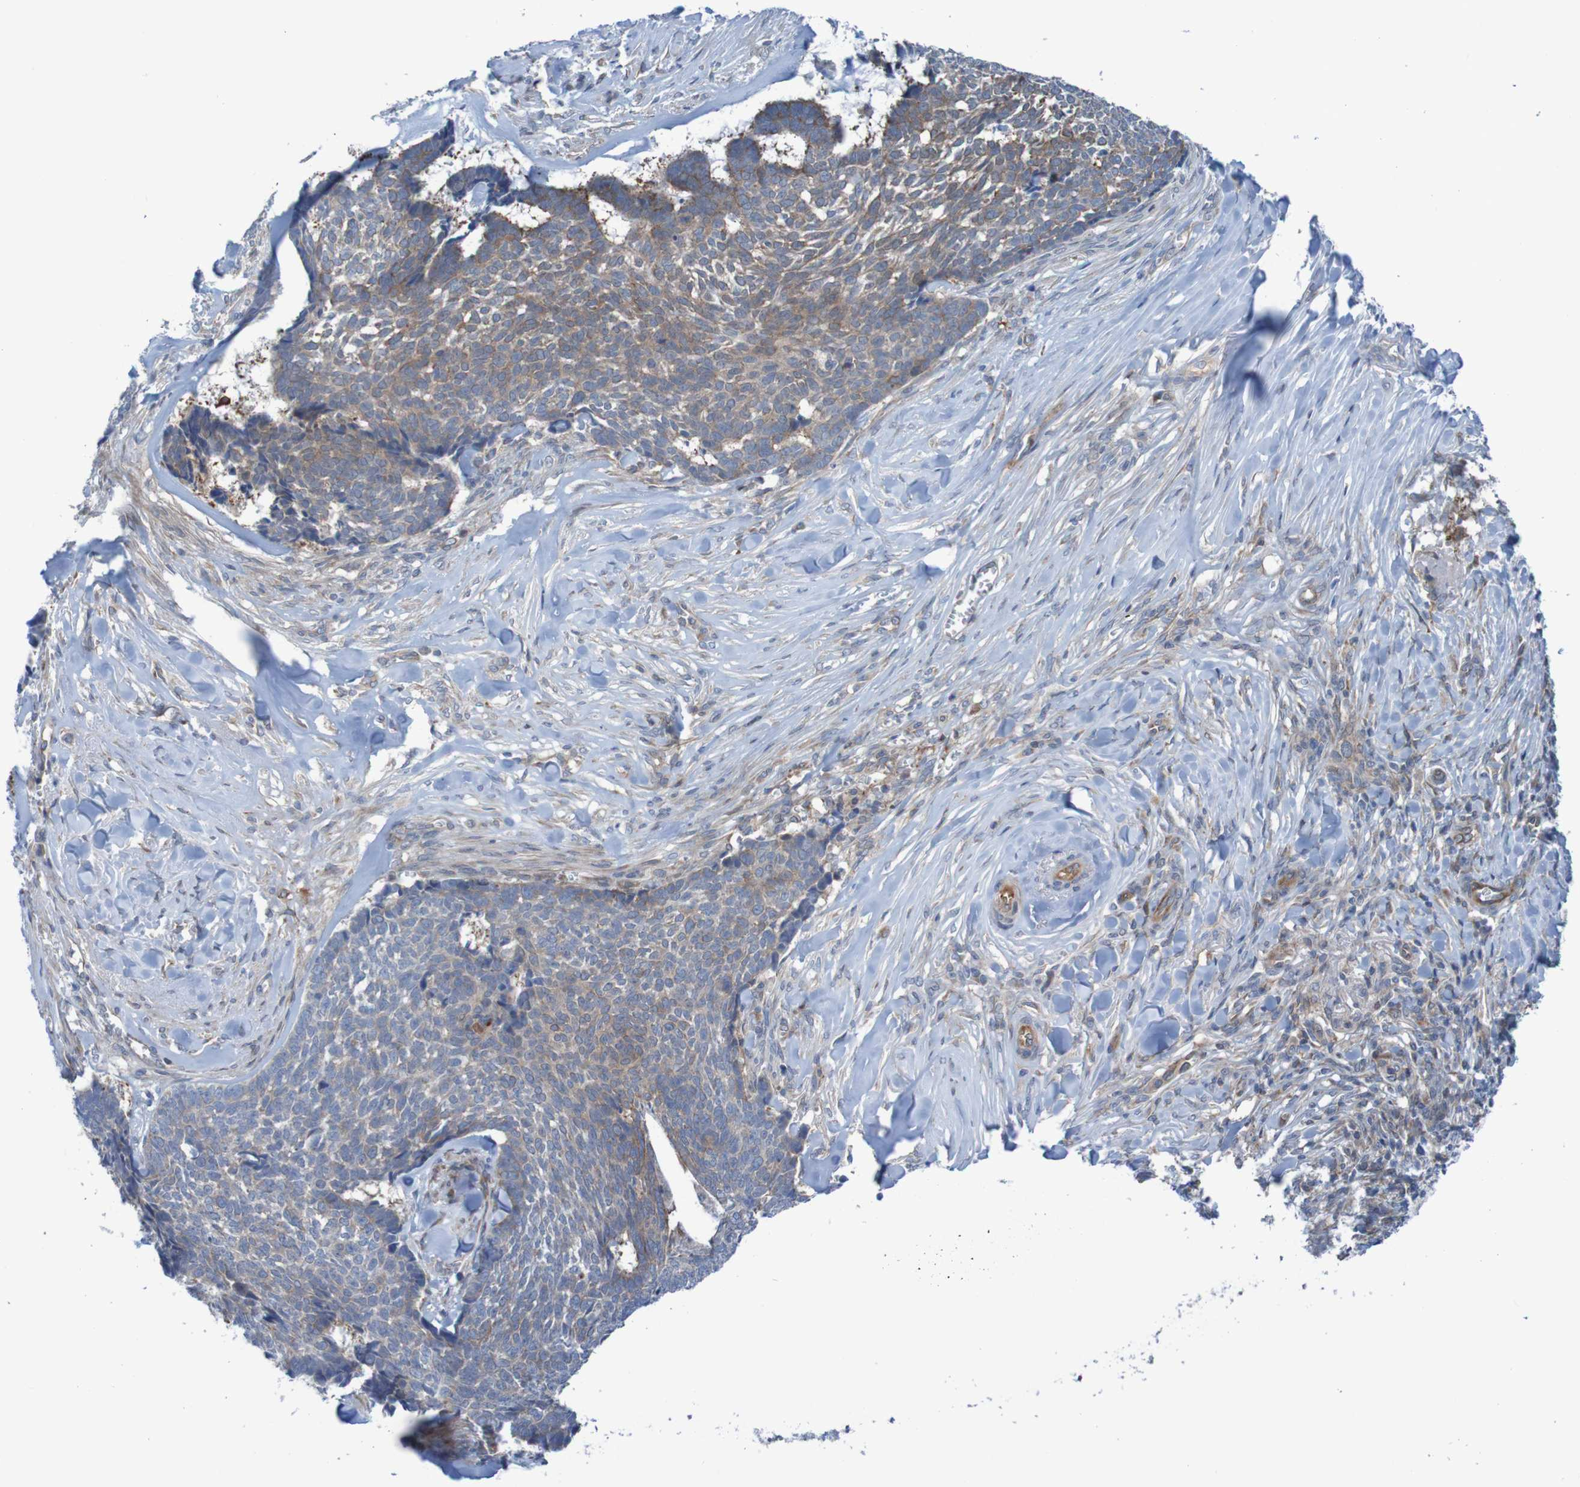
{"staining": {"intensity": "moderate", "quantity": "<25%", "location": "cytoplasmic/membranous"}, "tissue": "skin cancer", "cell_type": "Tumor cells", "image_type": "cancer", "snomed": [{"axis": "morphology", "description": "Basal cell carcinoma"}, {"axis": "topography", "description": "Skin"}], "caption": "Protein staining of skin cancer (basal cell carcinoma) tissue displays moderate cytoplasmic/membranous expression in about <25% of tumor cells.", "gene": "ANGPT4", "patient": {"sex": "male", "age": 84}}